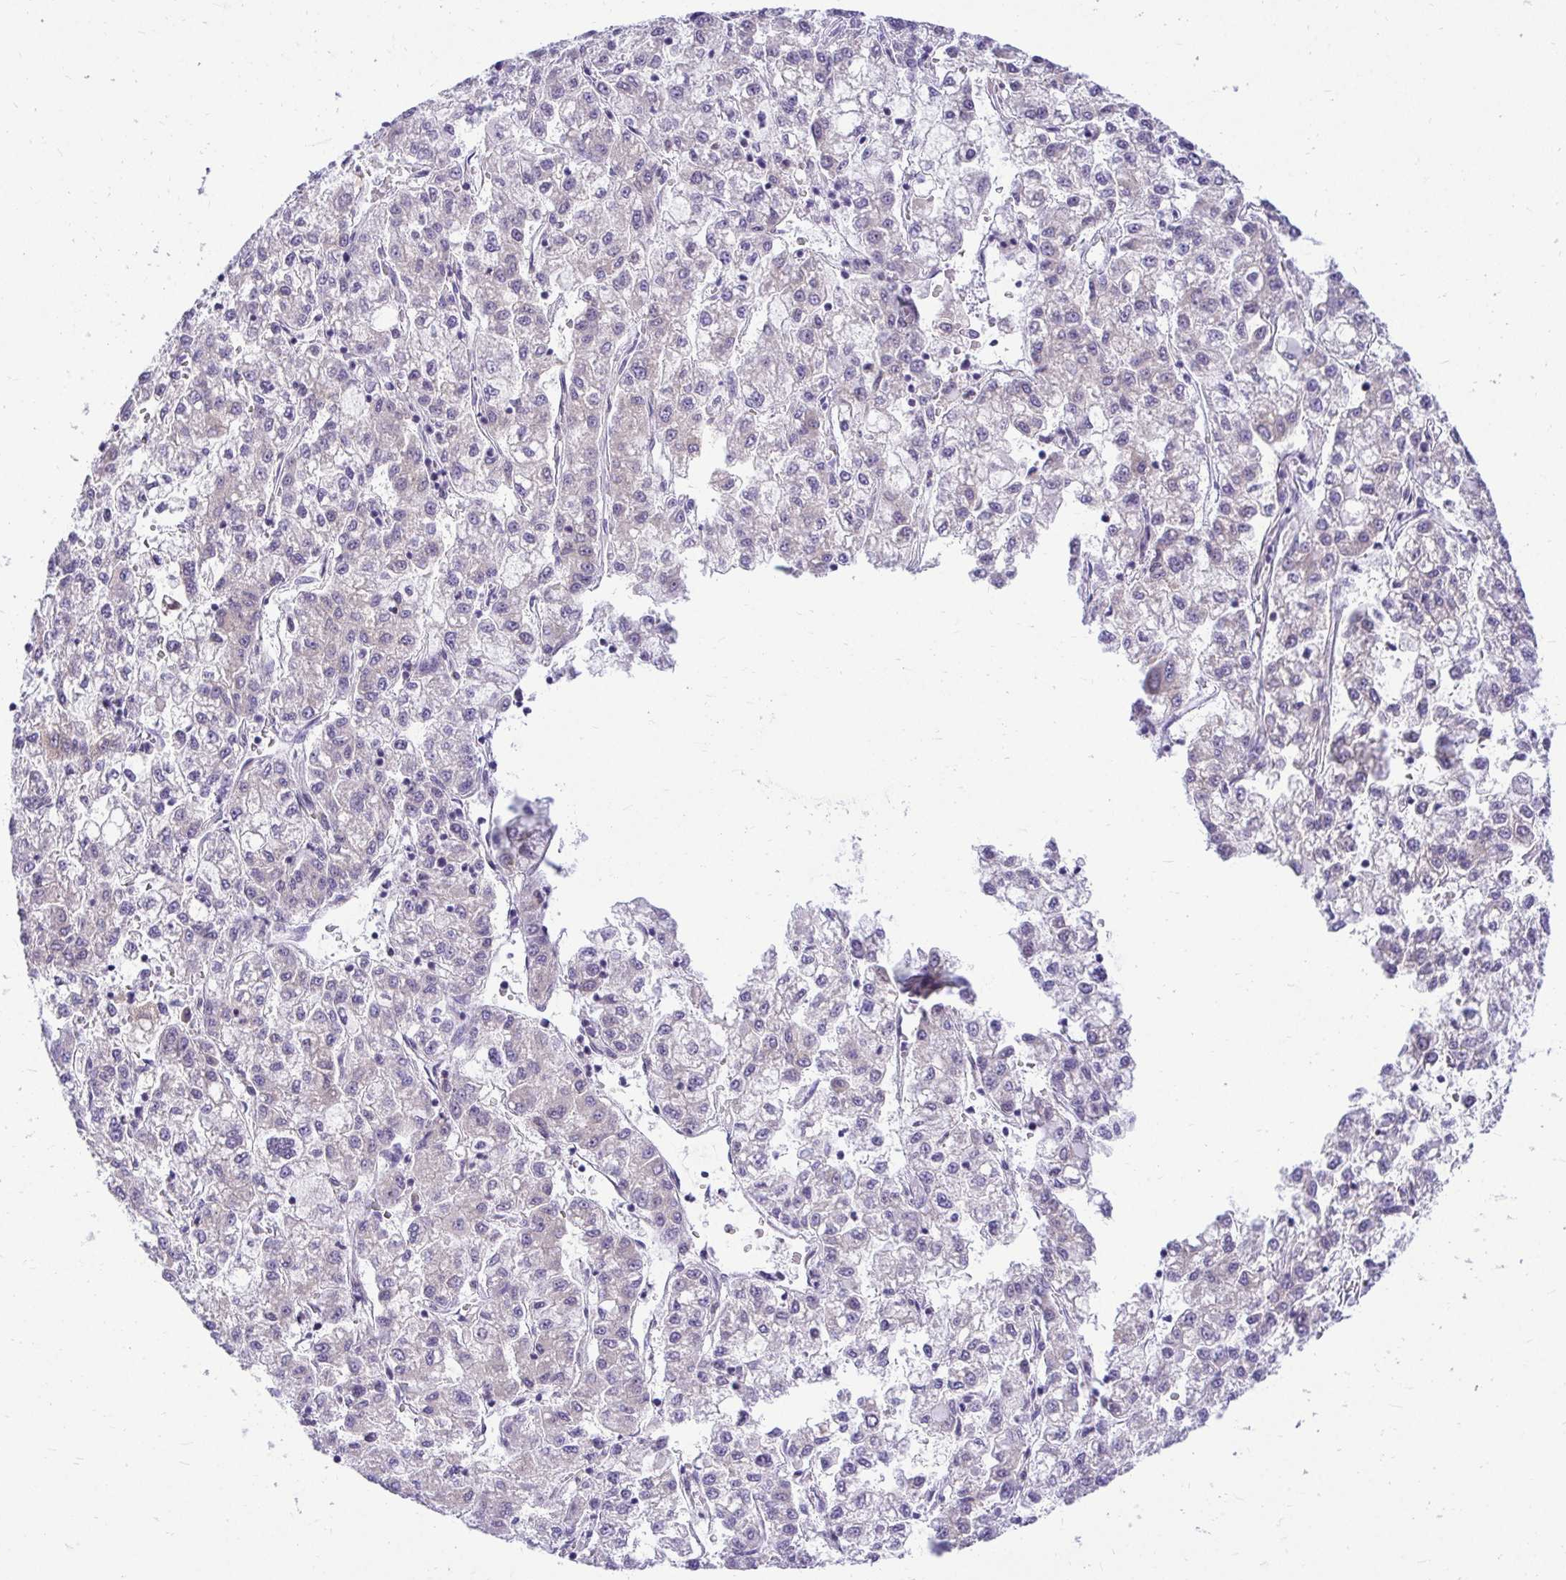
{"staining": {"intensity": "negative", "quantity": "none", "location": "none"}, "tissue": "liver cancer", "cell_type": "Tumor cells", "image_type": "cancer", "snomed": [{"axis": "morphology", "description": "Carcinoma, Hepatocellular, NOS"}, {"axis": "topography", "description": "Liver"}], "caption": "This is a micrograph of immunohistochemistry staining of liver cancer, which shows no expression in tumor cells.", "gene": "NIFK", "patient": {"sex": "male", "age": 40}}